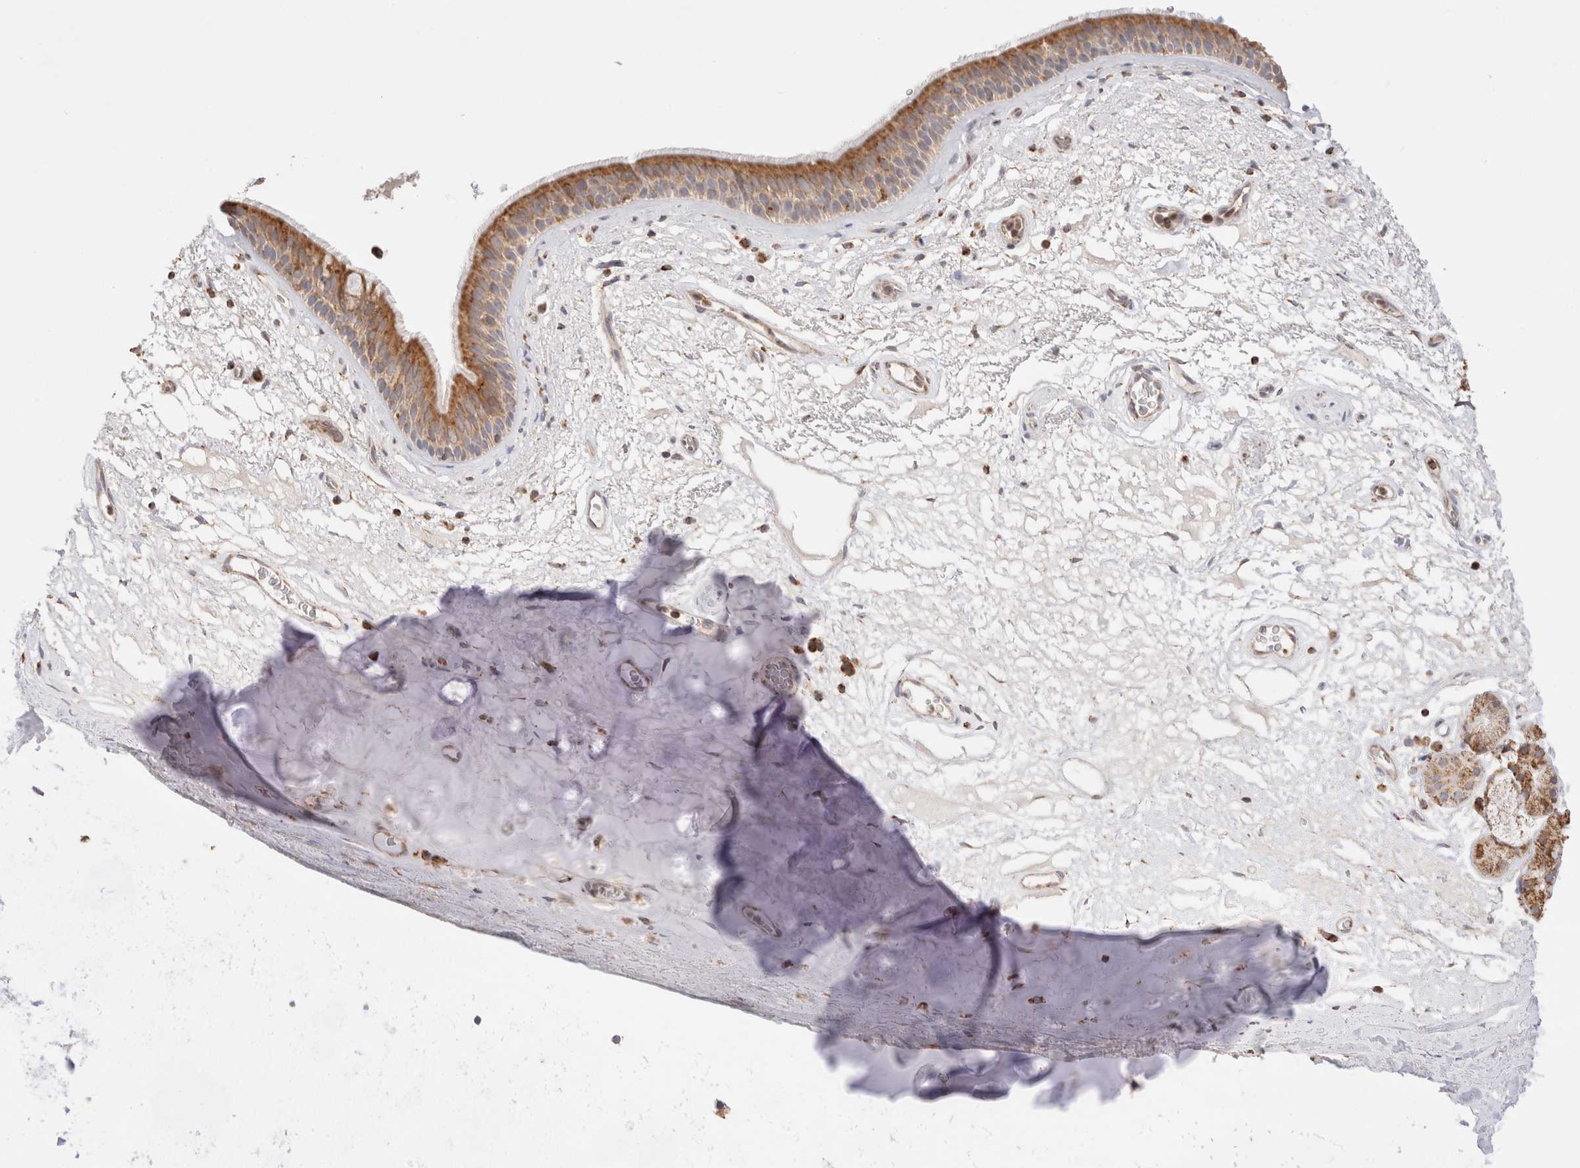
{"staining": {"intensity": "moderate", "quantity": ">75%", "location": "cytoplasmic/membranous"}, "tissue": "bronchus", "cell_type": "Respiratory epithelial cells", "image_type": "normal", "snomed": [{"axis": "morphology", "description": "Normal tissue, NOS"}, {"axis": "topography", "description": "Cartilage tissue"}], "caption": "This is a histology image of immunohistochemistry (IHC) staining of benign bronchus, which shows moderate staining in the cytoplasmic/membranous of respiratory epithelial cells.", "gene": "TMPPE", "patient": {"sex": "female", "age": 63}}